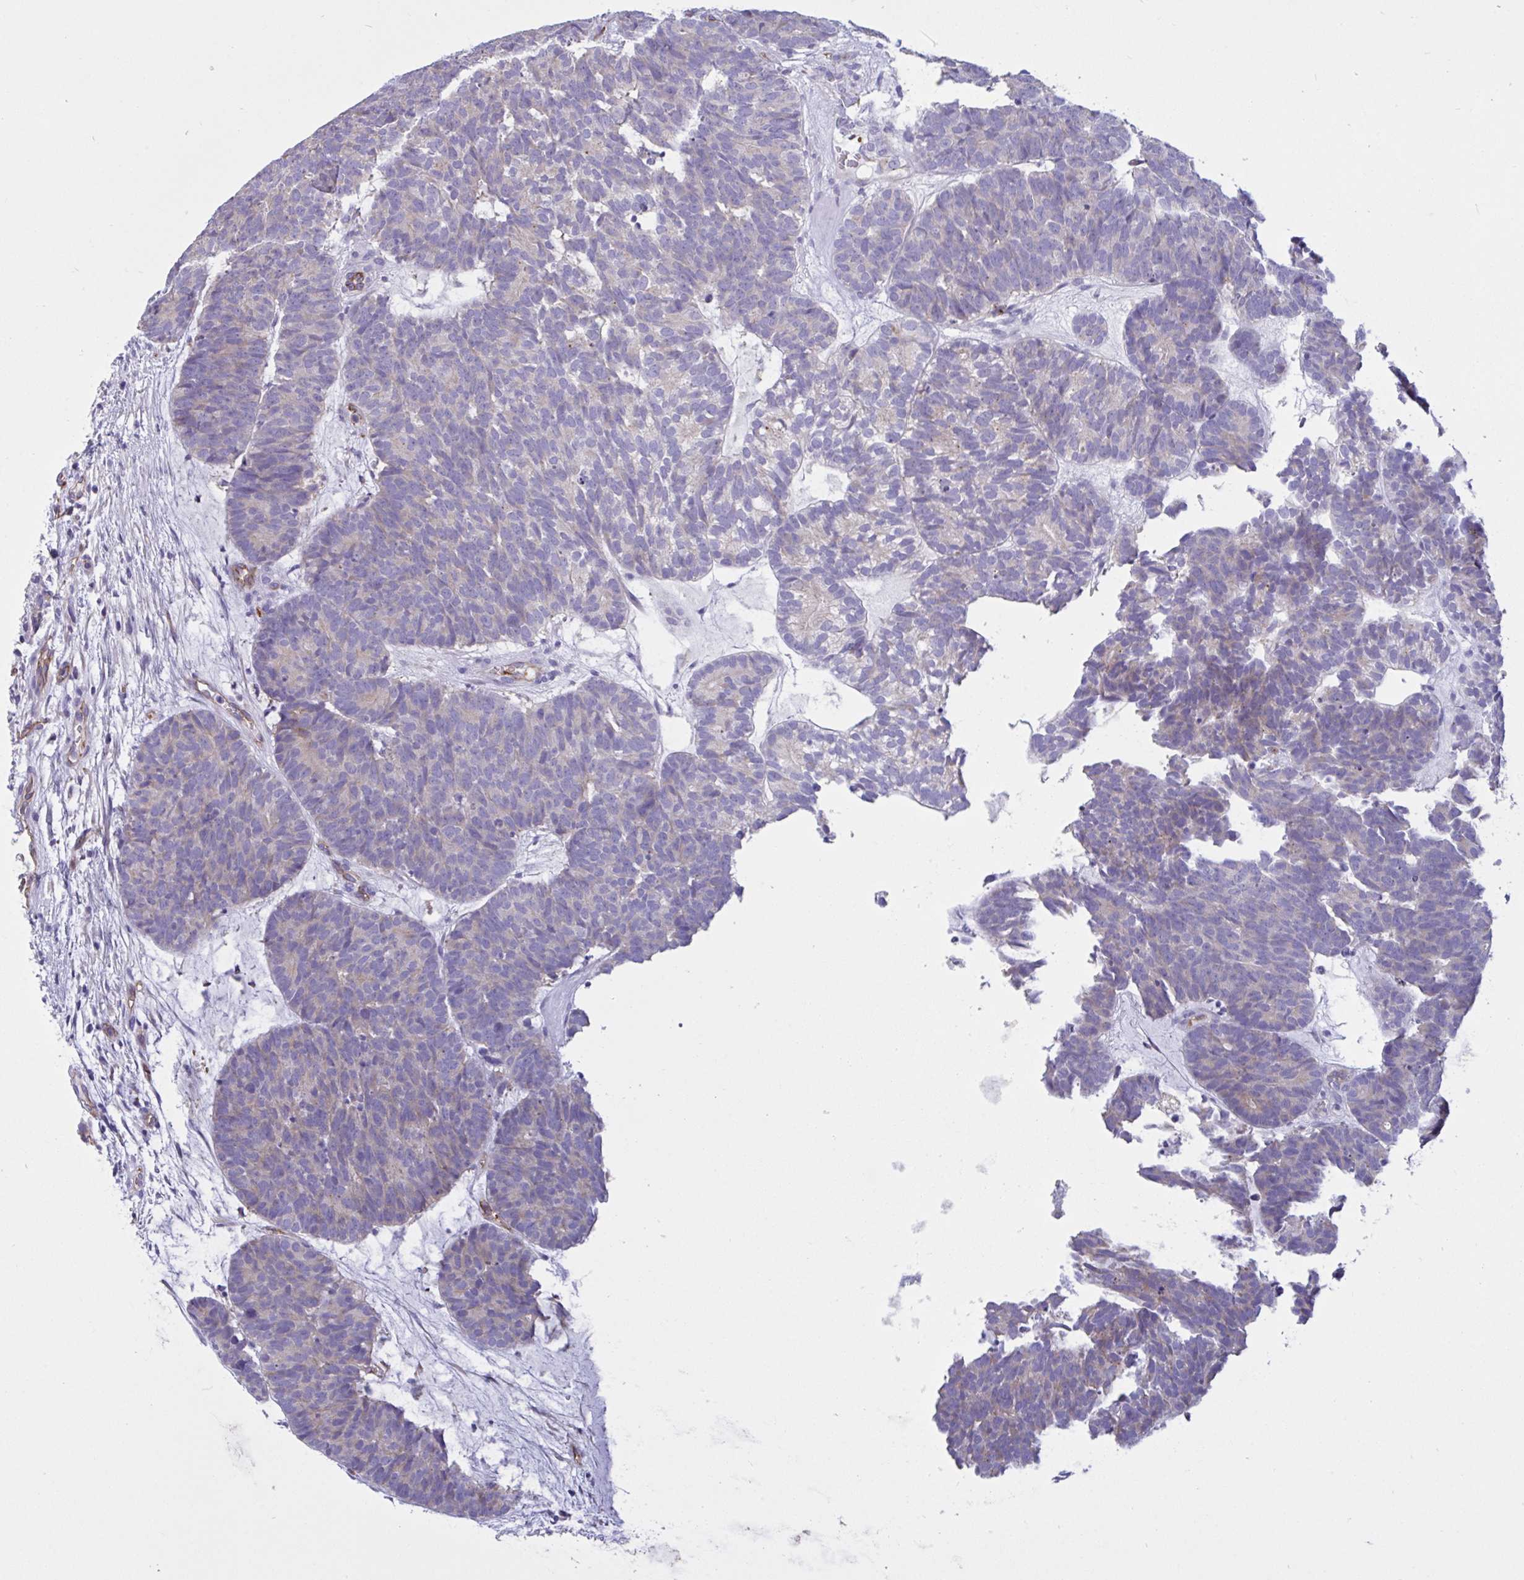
{"staining": {"intensity": "weak", "quantity": "<25%", "location": "cytoplasmic/membranous"}, "tissue": "head and neck cancer", "cell_type": "Tumor cells", "image_type": "cancer", "snomed": [{"axis": "morphology", "description": "Adenocarcinoma, NOS"}, {"axis": "topography", "description": "Head-Neck"}], "caption": "High power microscopy histopathology image of an immunohistochemistry micrograph of head and neck cancer, revealing no significant staining in tumor cells.", "gene": "RPL22L1", "patient": {"sex": "female", "age": 81}}